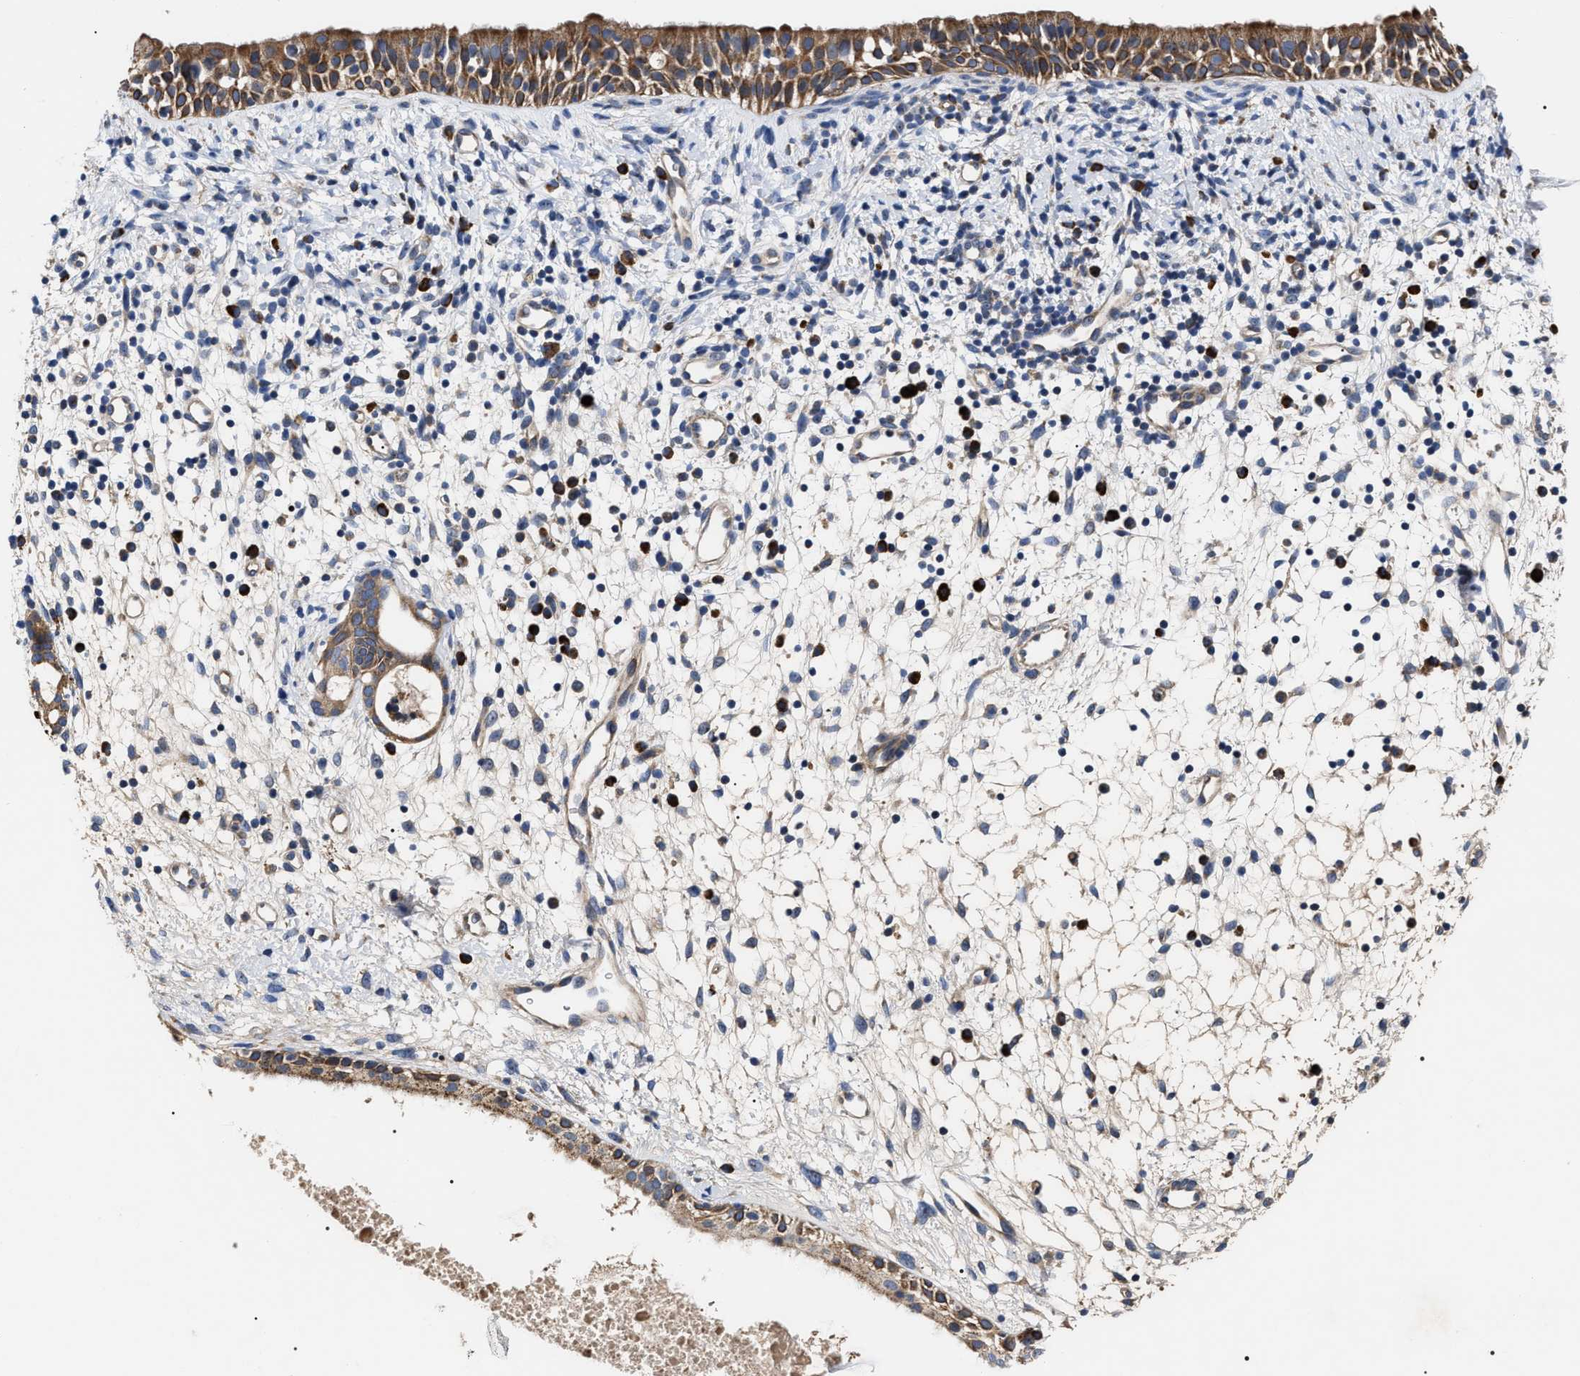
{"staining": {"intensity": "moderate", "quantity": ">75%", "location": "cytoplasmic/membranous"}, "tissue": "nasopharynx", "cell_type": "Respiratory epithelial cells", "image_type": "normal", "snomed": [{"axis": "morphology", "description": "Normal tissue, NOS"}, {"axis": "topography", "description": "Nasopharynx"}], "caption": "Immunohistochemical staining of normal human nasopharynx displays medium levels of moderate cytoplasmic/membranous staining in approximately >75% of respiratory epithelial cells. The staining is performed using DAB (3,3'-diaminobenzidine) brown chromogen to label protein expression. The nuclei are counter-stained blue using hematoxylin.", "gene": "MACC1", "patient": {"sex": "male", "age": 22}}